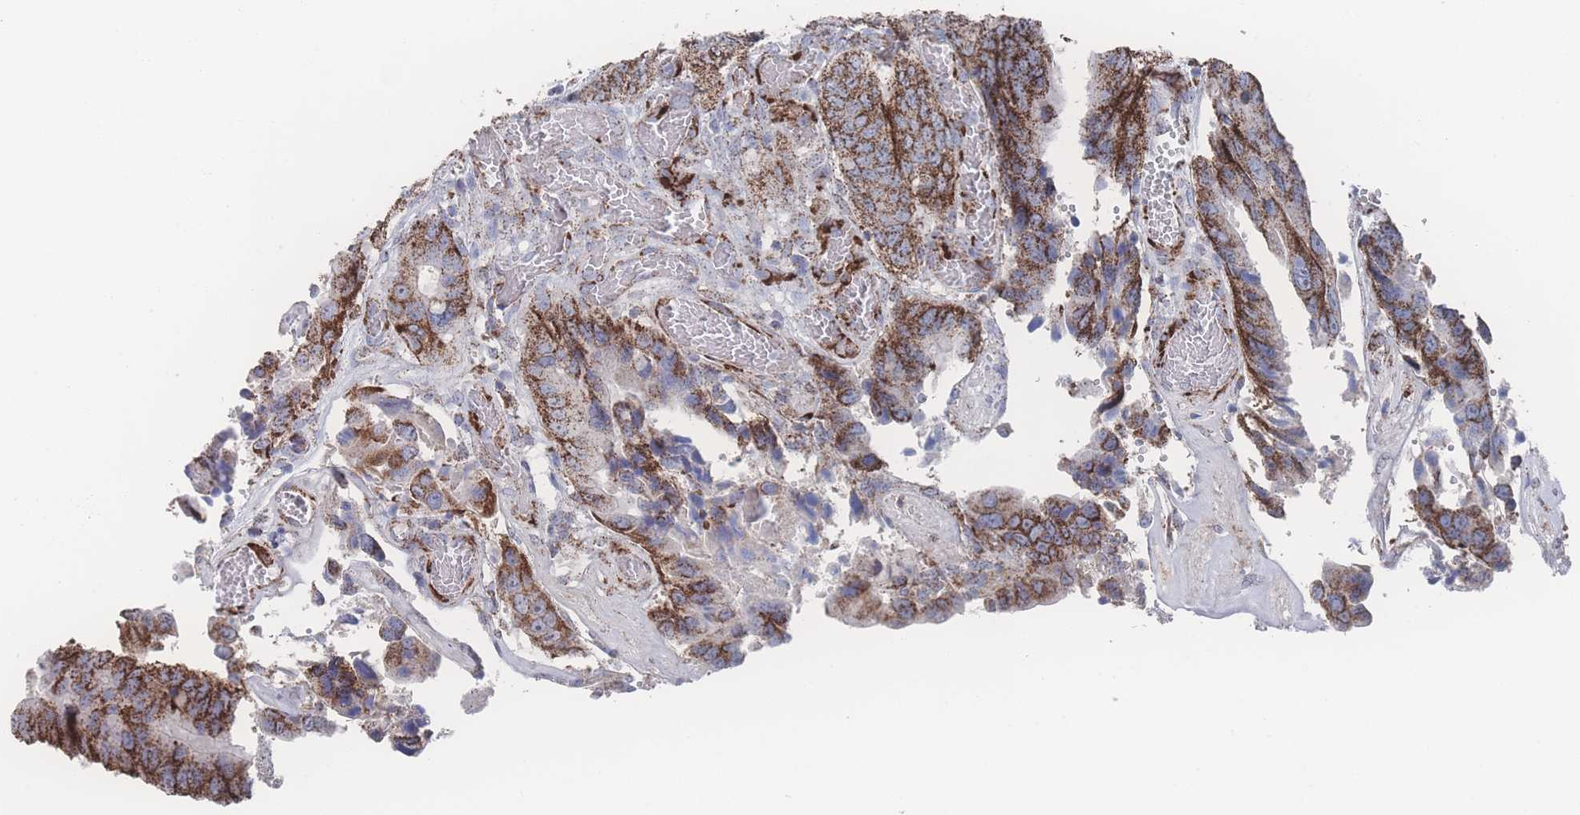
{"staining": {"intensity": "strong", "quantity": ">75%", "location": "cytoplasmic/membranous"}, "tissue": "colorectal cancer", "cell_type": "Tumor cells", "image_type": "cancer", "snomed": [{"axis": "morphology", "description": "Adenocarcinoma, NOS"}, {"axis": "topography", "description": "Colon"}], "caption": "Human colorectal cancer (adenocarcinoma) stained with a protein marker displays strong staining in tumor cells.", "gene": "PEX14", "patient": {"sex": "male", "age": 84}}